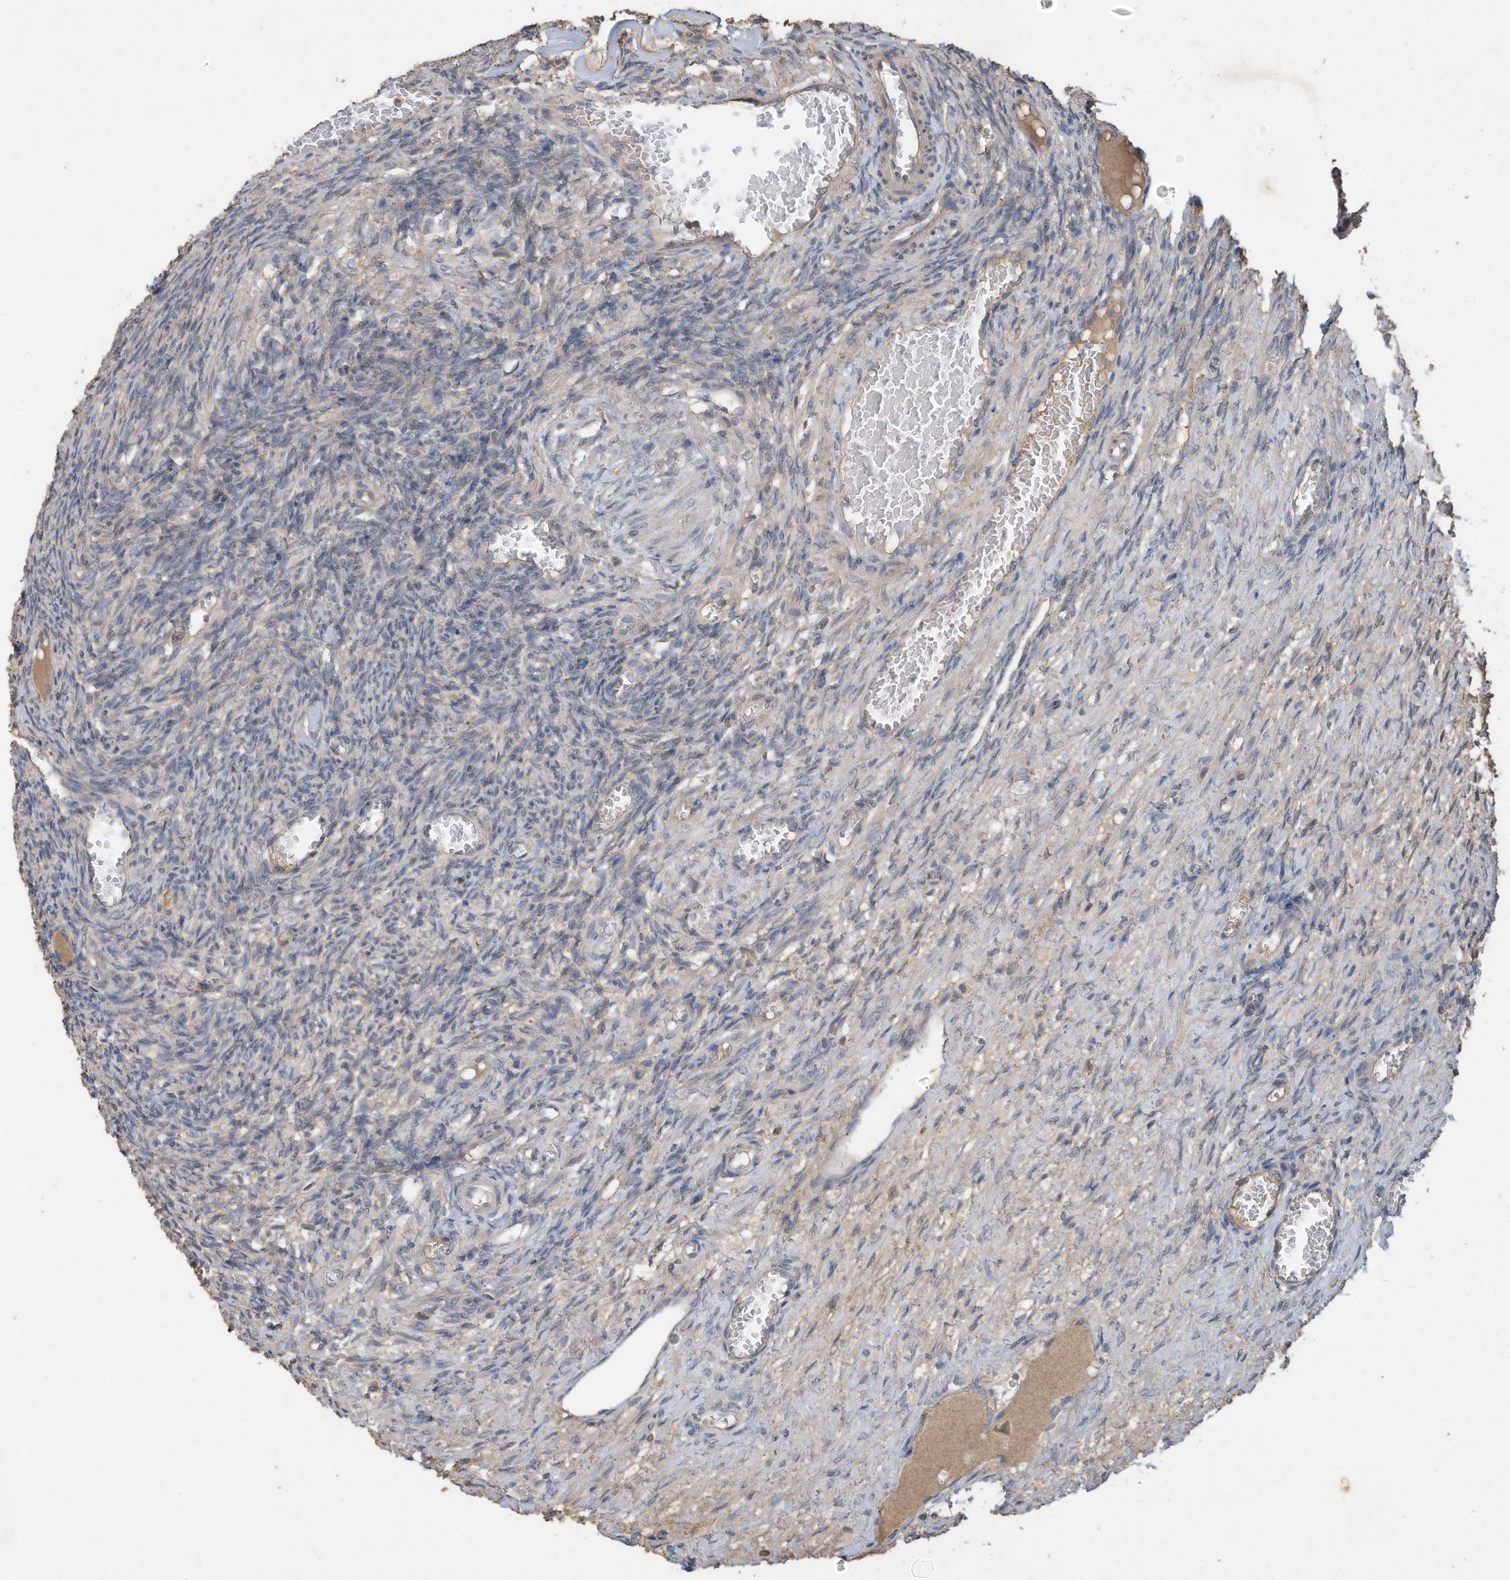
{"staining": {"intensity": "negative", "quantity": "none", "location": "none"}, "tissue": "ovary", "cell_type": "Ovarian stroma cells", "image_type": "normal", "snomed": [{"axis": "morphology", "description": "Normal tissue, NOS"}, {"axis": "topography", "description": "Ovary"}], "caption": "This is a histopathology image of immunohistochemistry staining of benign ovary, which shows no staining in ovarian stroma cells. (Stains: DAB (3,3'-diaminobenzidine) IHC with hematoxylin counter stain, Microscopy: brightfield microscopy at high magnification).", "gene": "CAPN13", "patient": {"sex": "female", "age": 27}}